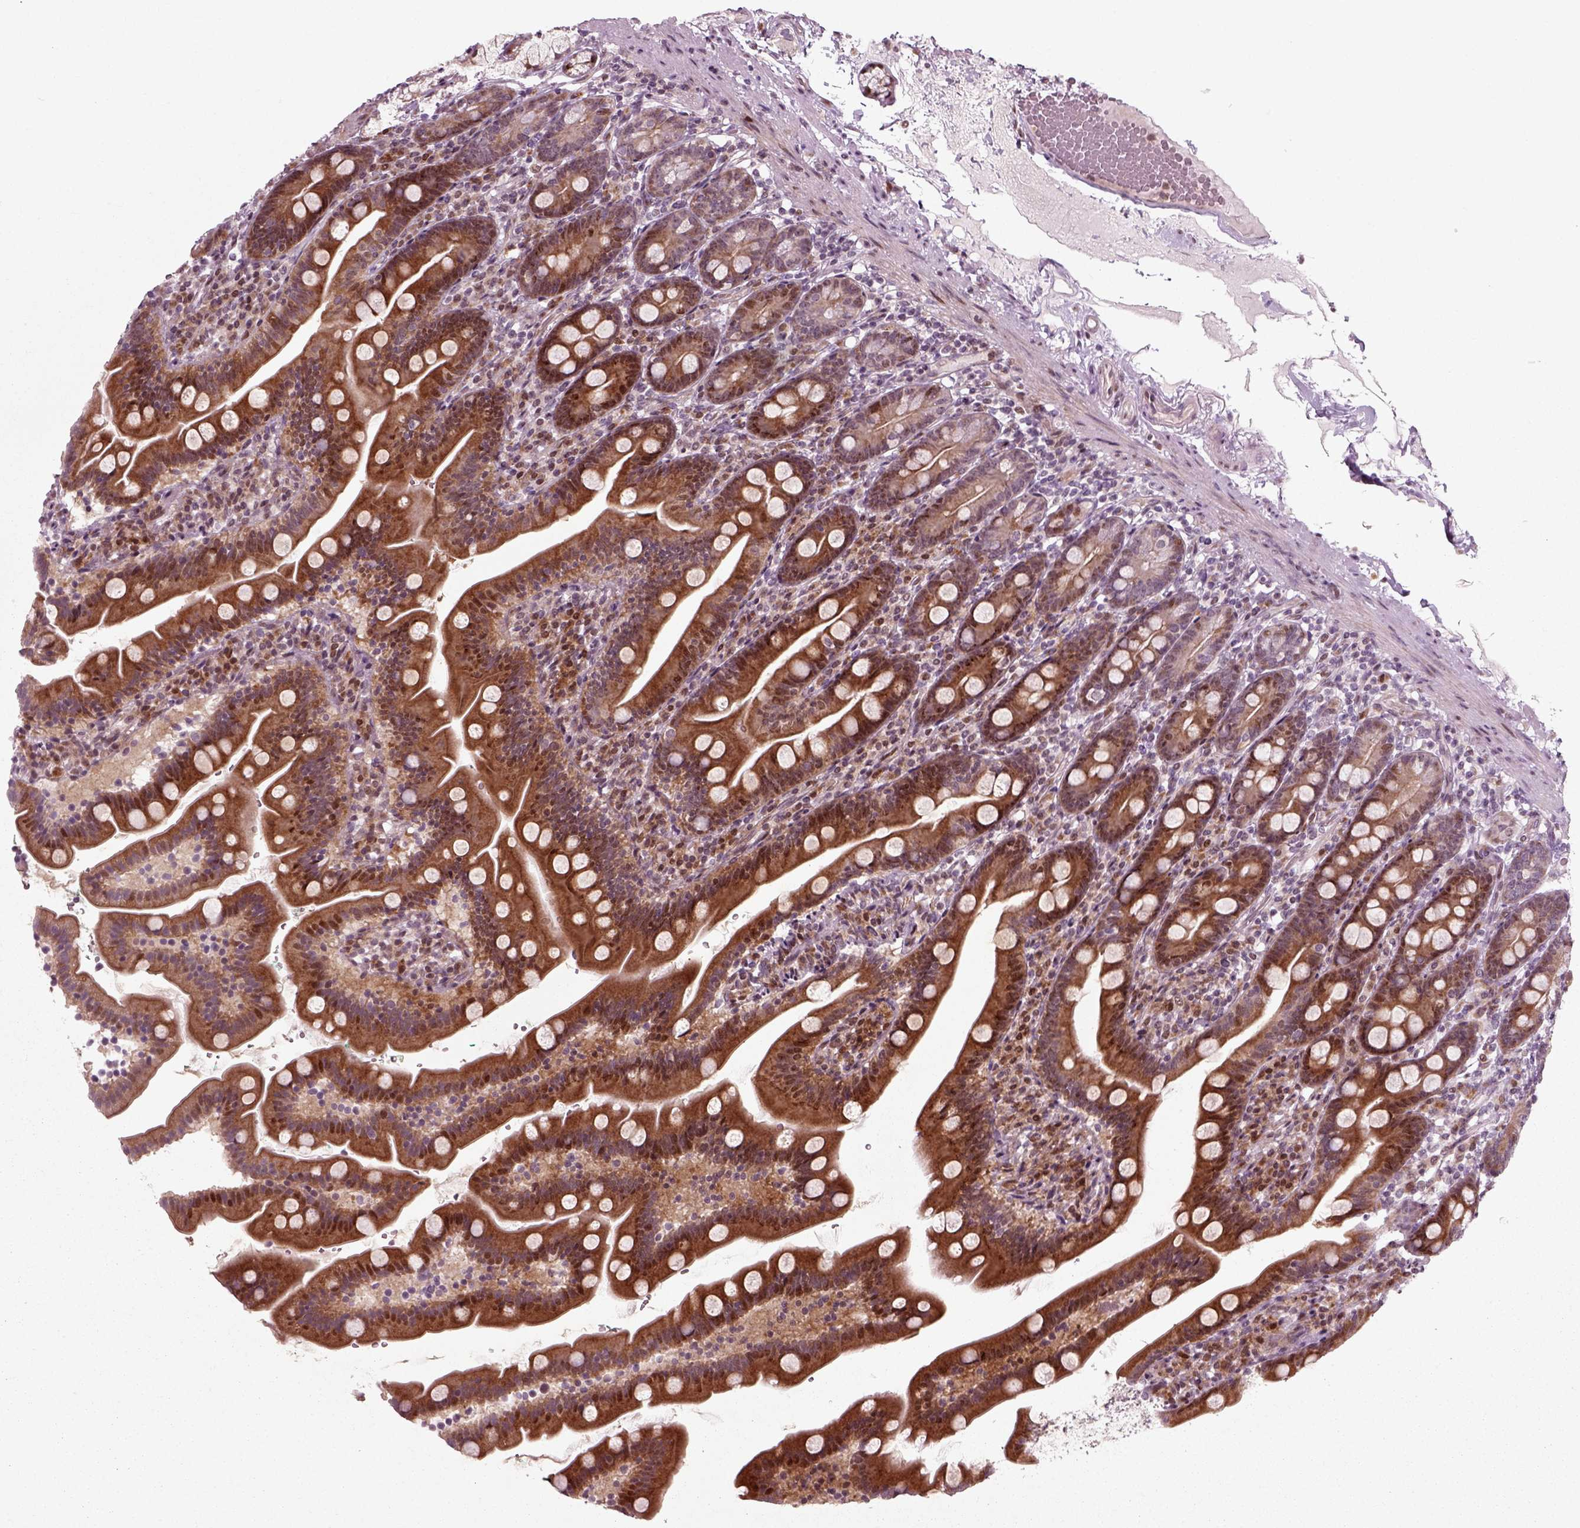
{"staining": {"intensity": "strong", "quantity": ">75%", "location": "cytoplasmic/membranous,nuclear"}, "tissue": "duodenum", "cell_type": "Glandular cells", "image_type": "normal", "snomed": [{"axis": "morphology", "description": "Normal tissue, NOS"}, {"axis": "topography", "description": "Duodenum"}], "caption": "Protein positivity by IHC displays strong cytoplasmic/membranous,nuclear staining in approximately >75% of glandular cells in normal duodenum.", "gene": "CDC14A", "patient": {"sex": "female", "age": 67}}